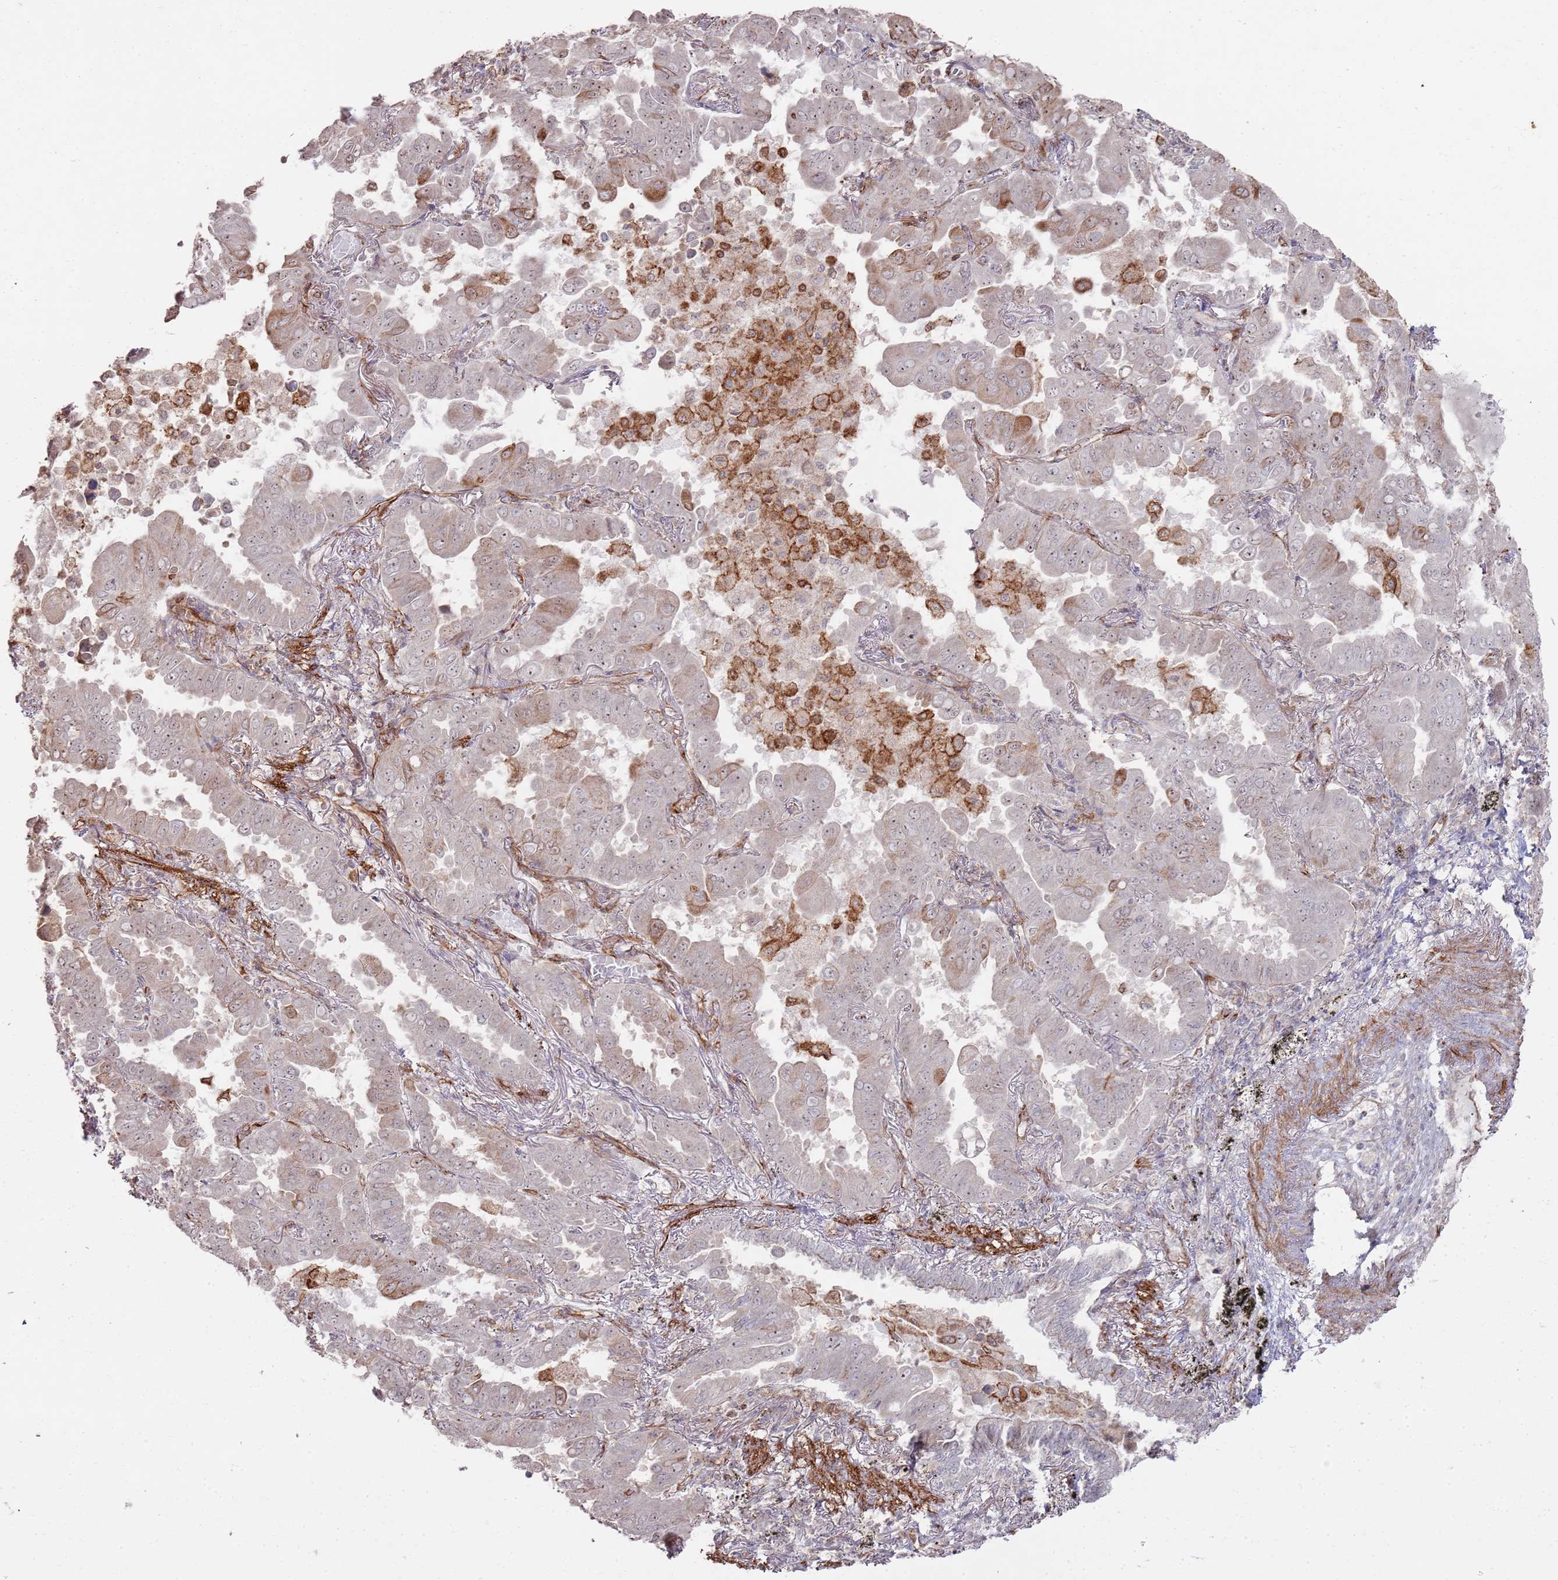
{"staining": {"intensity": "weak", "quantity": "25%-75%", "location": "cytoplasmic/membranous,nuclear"}, "tissue": "lung cancer", "cell_type": "Tumor cells", "image_type": "cancer", "snomed": [{"axis": "morphology", "description": "Adenocarcinoma, NOS"}, {"axis": "topography", "description": "Lung"}], "caption": "Lung cancer stained for a protein (brown) shows weak cytoplasmic/membranous and nuclear positive positivity in about 25%-75% of tumor cells.", "gene": "PHF21A", "patient": {"sex": "male", "age": 64}}